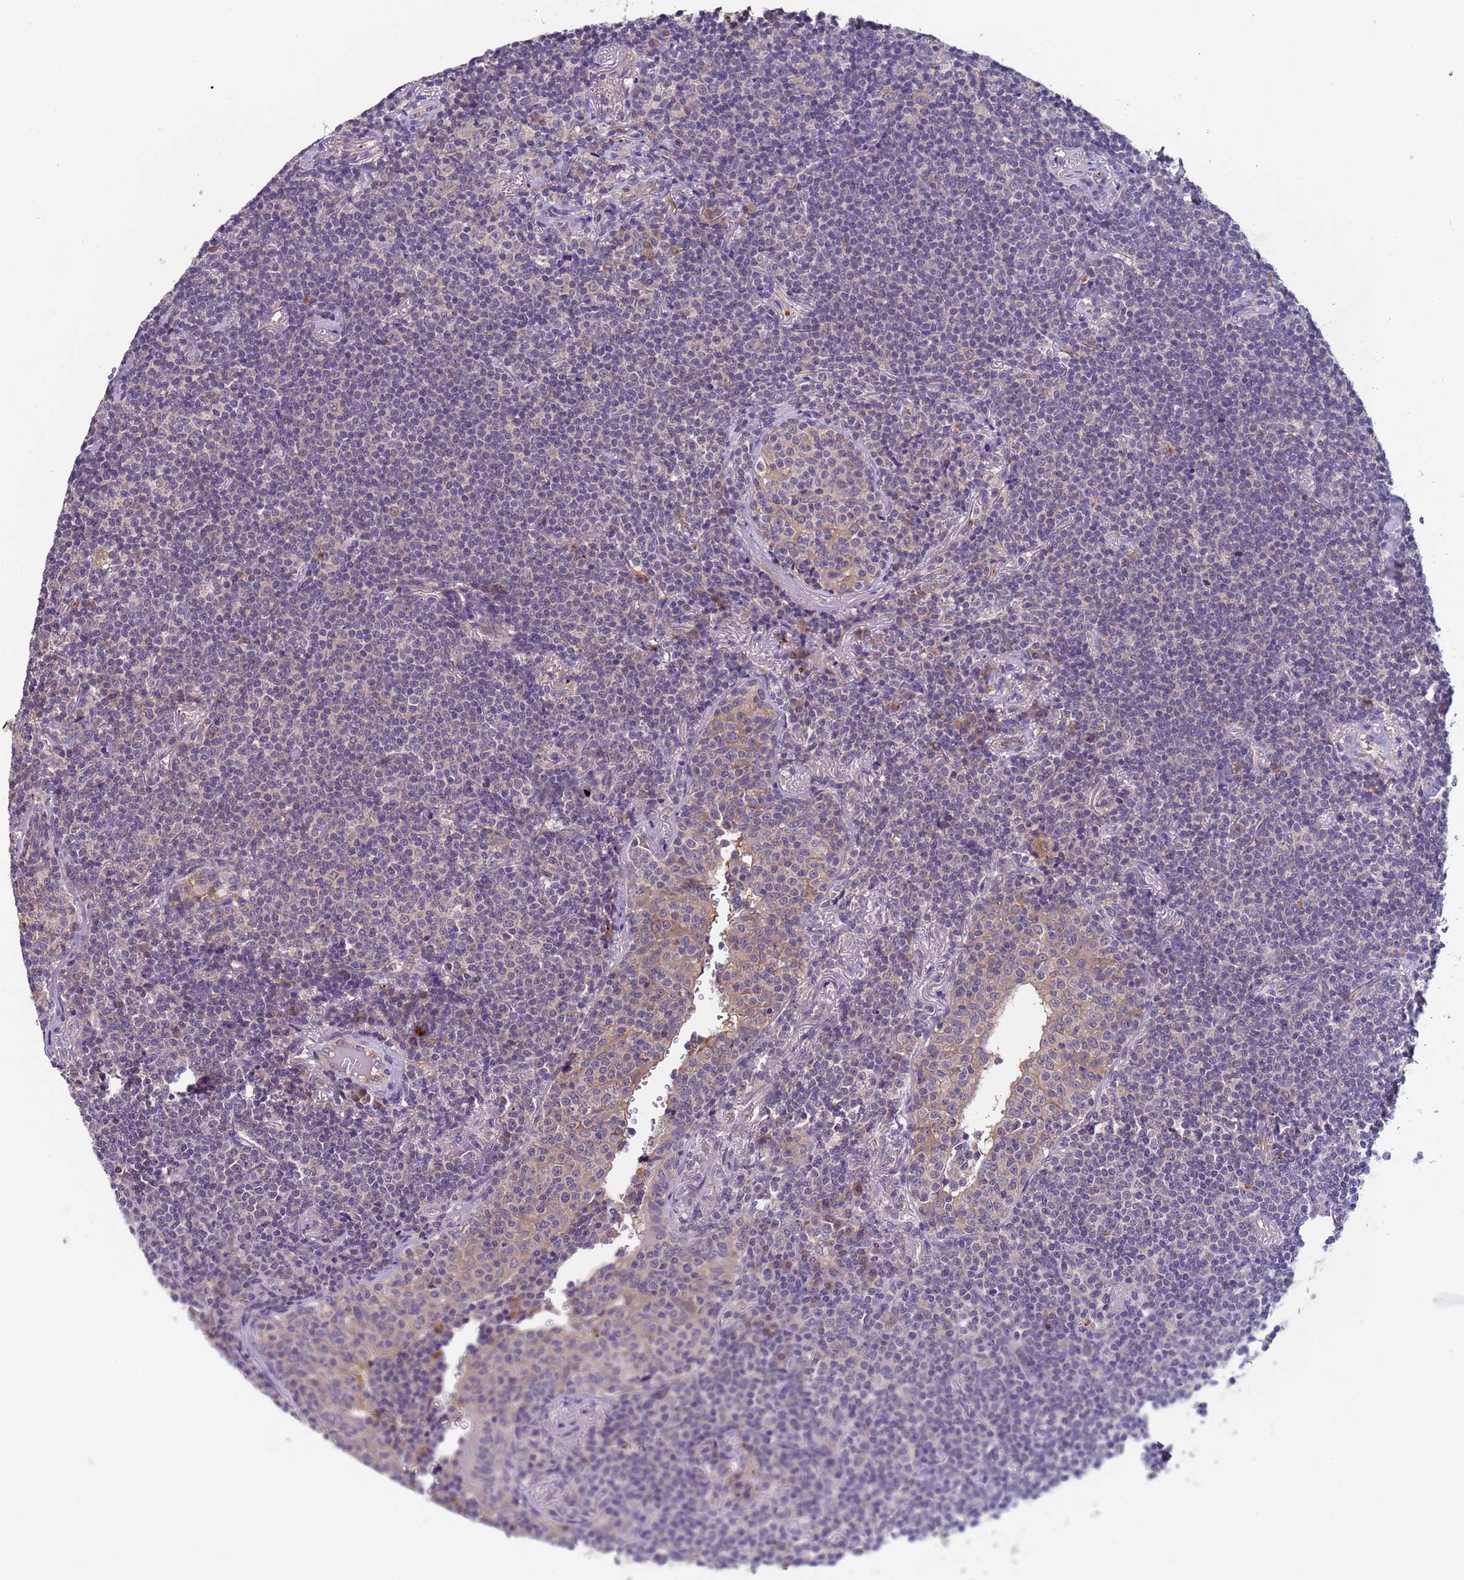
{"staining": {"intensity": "negative", "quantity": "none", "location": "none"}, "tissue": "lymphoma", "cell_type": "Tumor cells", "image_type": "cancer", "snomed": [{"axis": "morphology", "description": "Malignant lymphoma, non-Hodgkin's type, Low grade"}, {"axis": "topography", "description": "Lung"}], "caption": "Protein analysis of malignant lymphoma, non-Hodgkin's type (low-grade) reveals no significant positivity in tumor cells. (DAB (3,3'-diaminobenzidine) IHC, high magnification).", "gene": "ZNF248", "patient": {"sex": "female", "age": 71}}